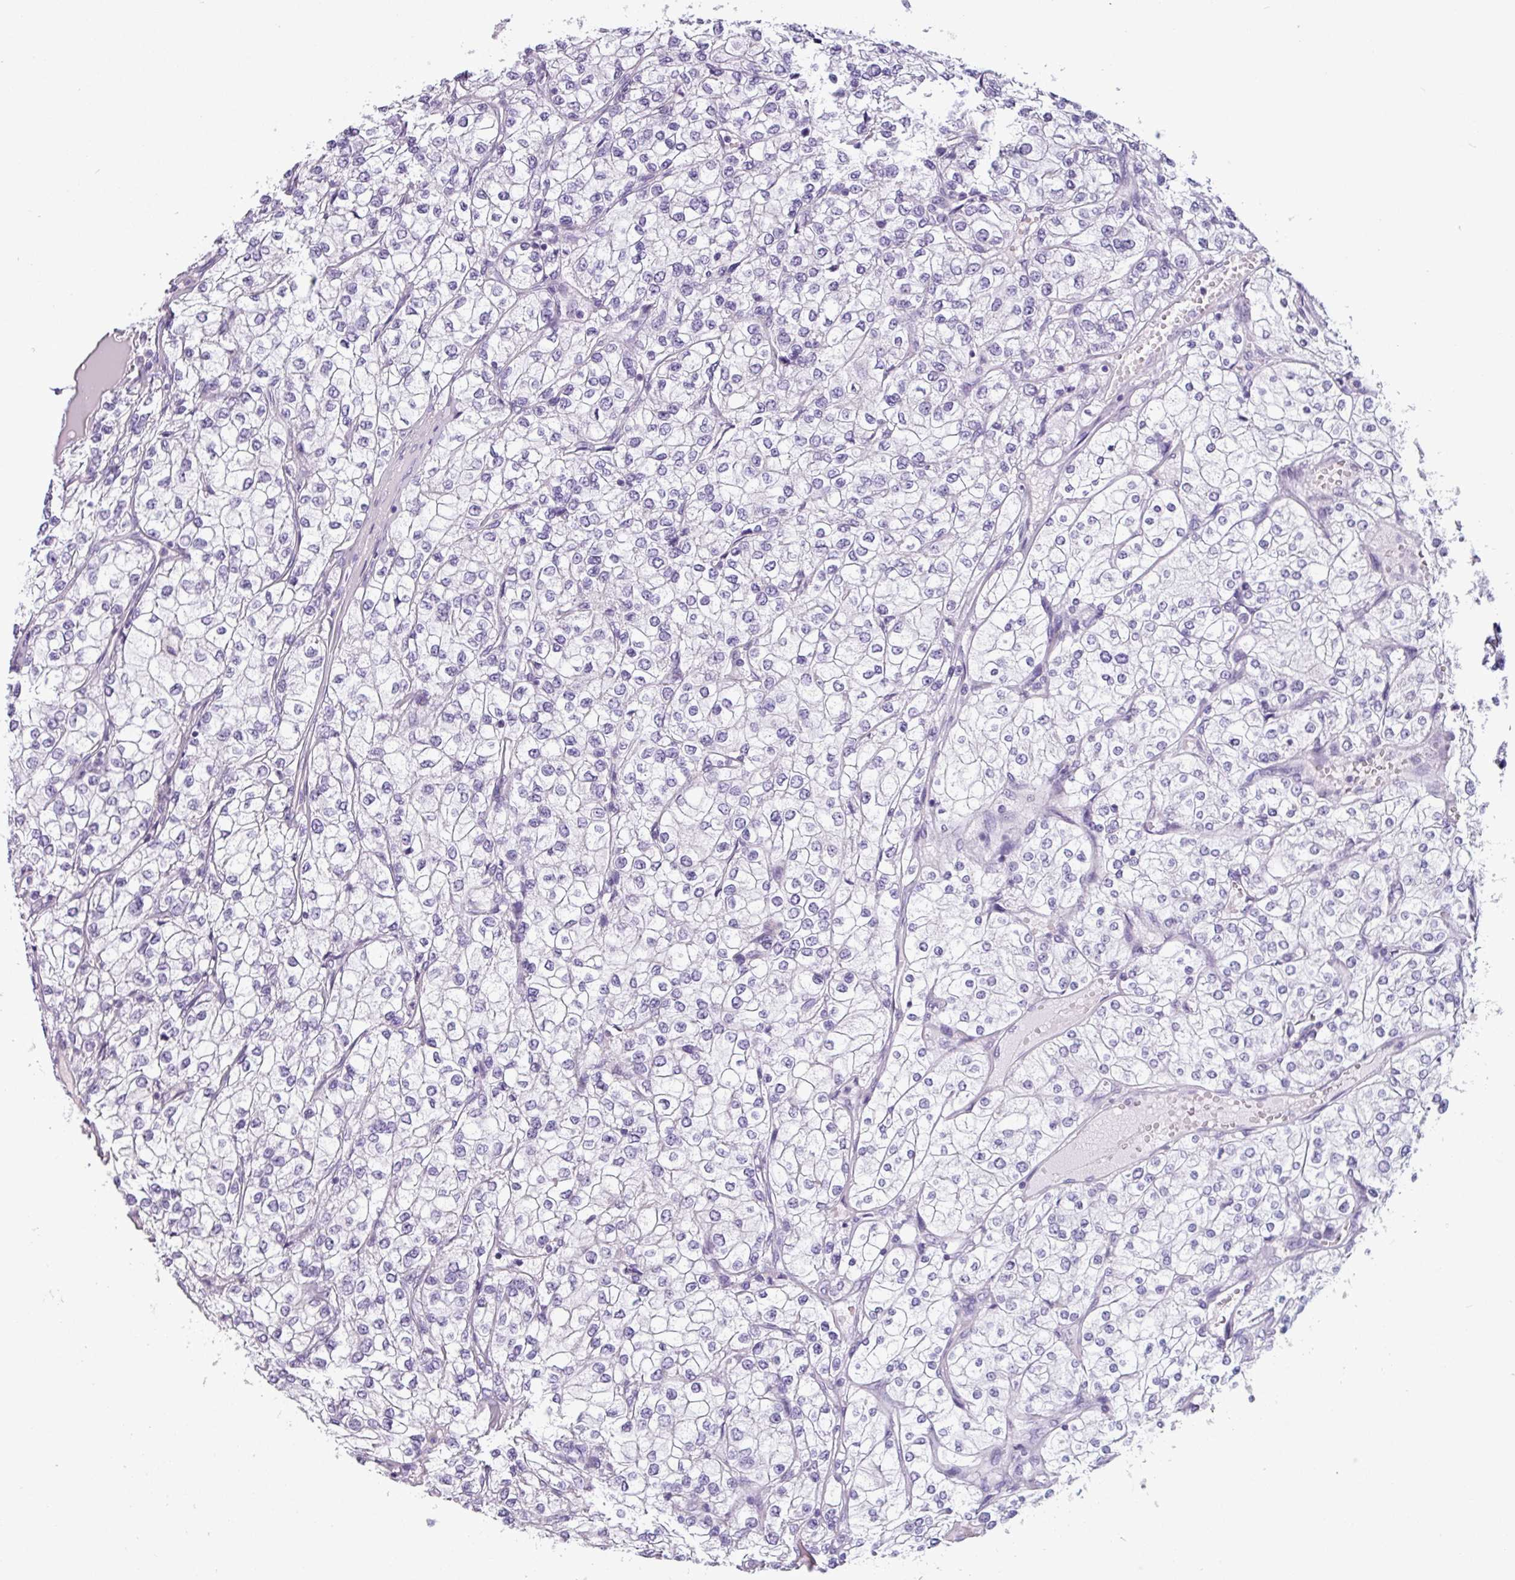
{"staining": {"intensity": "negative", "quantity": "none", "location": "none"}, "tissue": "renal cancer", "cell_type": "Tumor cells", "image_type": "cancer", "snomed": [{"axis": "morphology", "description": "Adenocarcinoma, NOS"}, {"axis": "topography", "description": "Kidney"}], "caption": "This is a photomicrograph of immunohistochemistry staining of renal cancer, which shows no staining in tumor cells. Brightfield microscopy of immunohistochemistry stained with DAB (3,3'-diaminobenzidine) (brown) and hematoxylin (blue), captured at high magnification.", "gene": "CAMK1", "patient": {"sex": "male", "age": 80}}